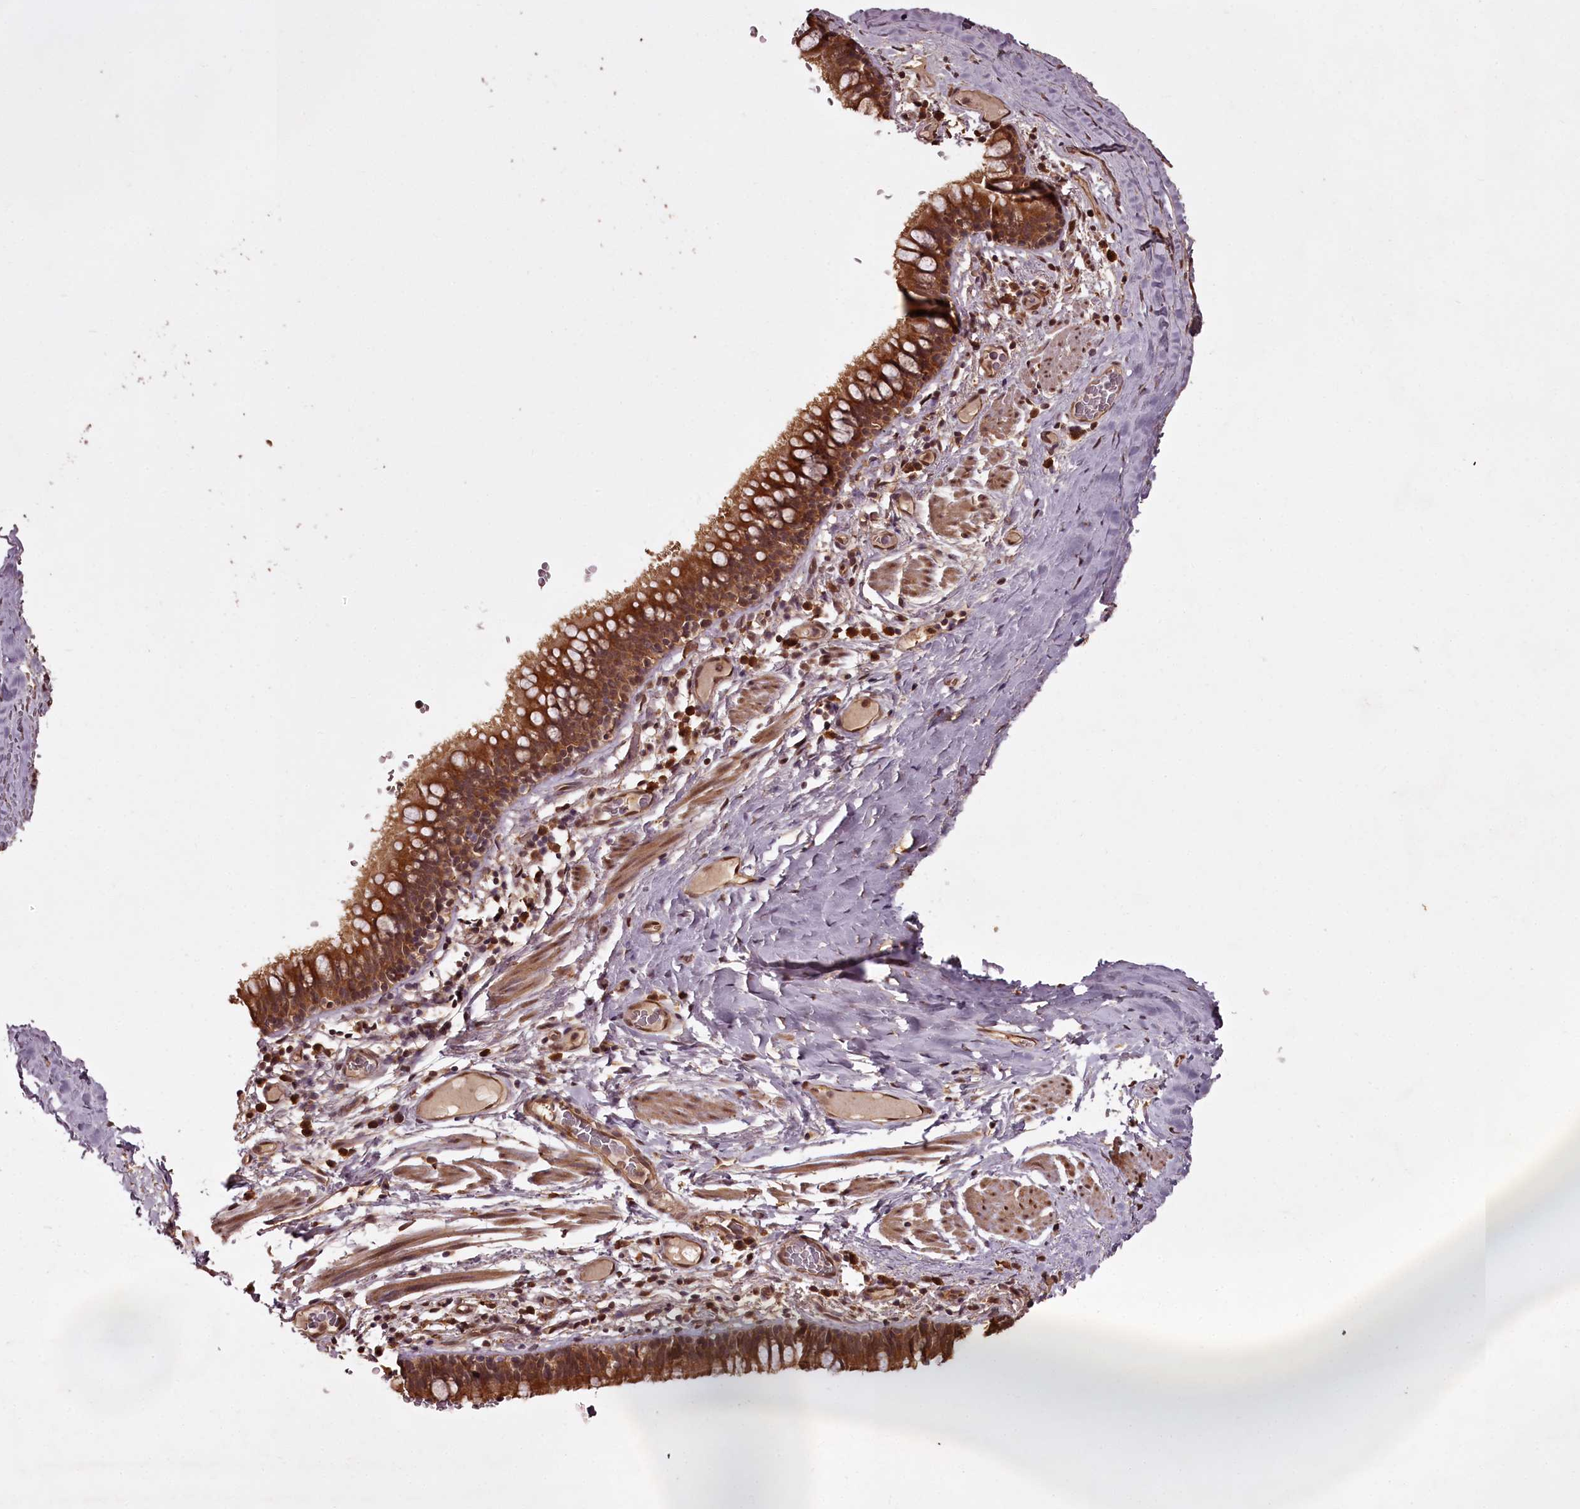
{"staining": {"intensity": "strong", "quantity": ">75%", "location": "cytoplasmic/membranous"}, "tissue": "bronchus", "cell_type": "Respiratory epithelial cells", "image_type": "normal", "snomed": [{"axis": "morphology", "description": "Normal tissue, NOS"}, {"axis": "topography", "description": "Cartilage tissue"}, {"axis": "topography", "description": "Bronchus"}], "caption": "Unremarkable bronchus reveals strong cytoplasmic/membranous staining in about >75% of respiratory epithelial cells (IHC, brightfield microscopy, high magnification)..", "gene": "NPRL2", "patient": {"sex": "female", "age": 36}}